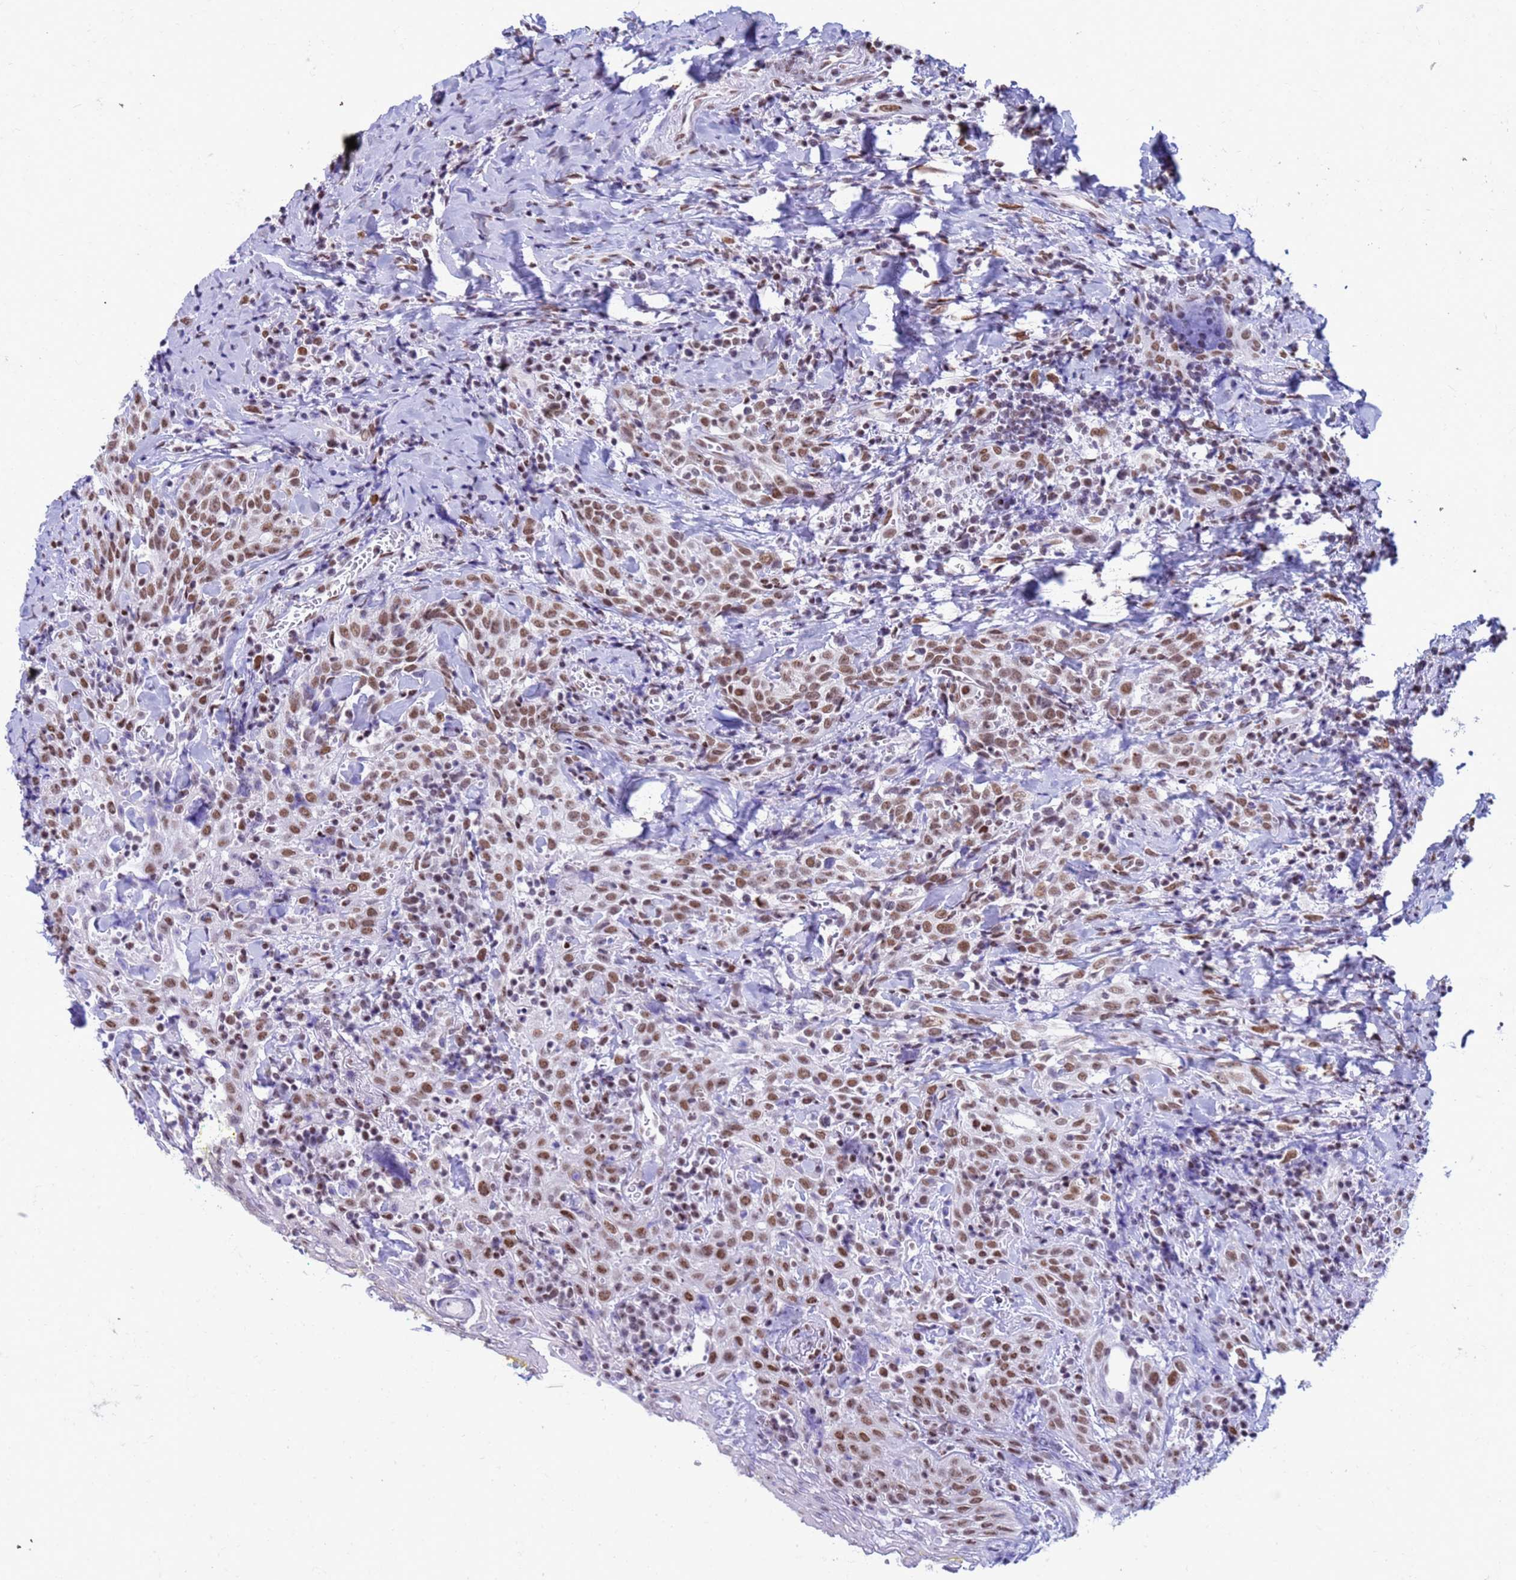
{"staining": {"intensity": "moderate", "quantity": ">75%", "location": "nuclear"}, "tissue": "head and neck cancer", "cell_type": "Tumor cells", "image_type": "cancer", "snomed": [{"axis": "morphology", "description": "Squamous cell carcinoma, NOS"}, {"axis": "topography", "description": "Head-Neck"}], "caption": "Head and neck squamous cell carcinoma stained with a brown dye demonstrates moderate nuclear positive positivity in about >75% of tumor cells.", "gene": "FAM170B", "patient": {"sex": "female", "age": 70}}